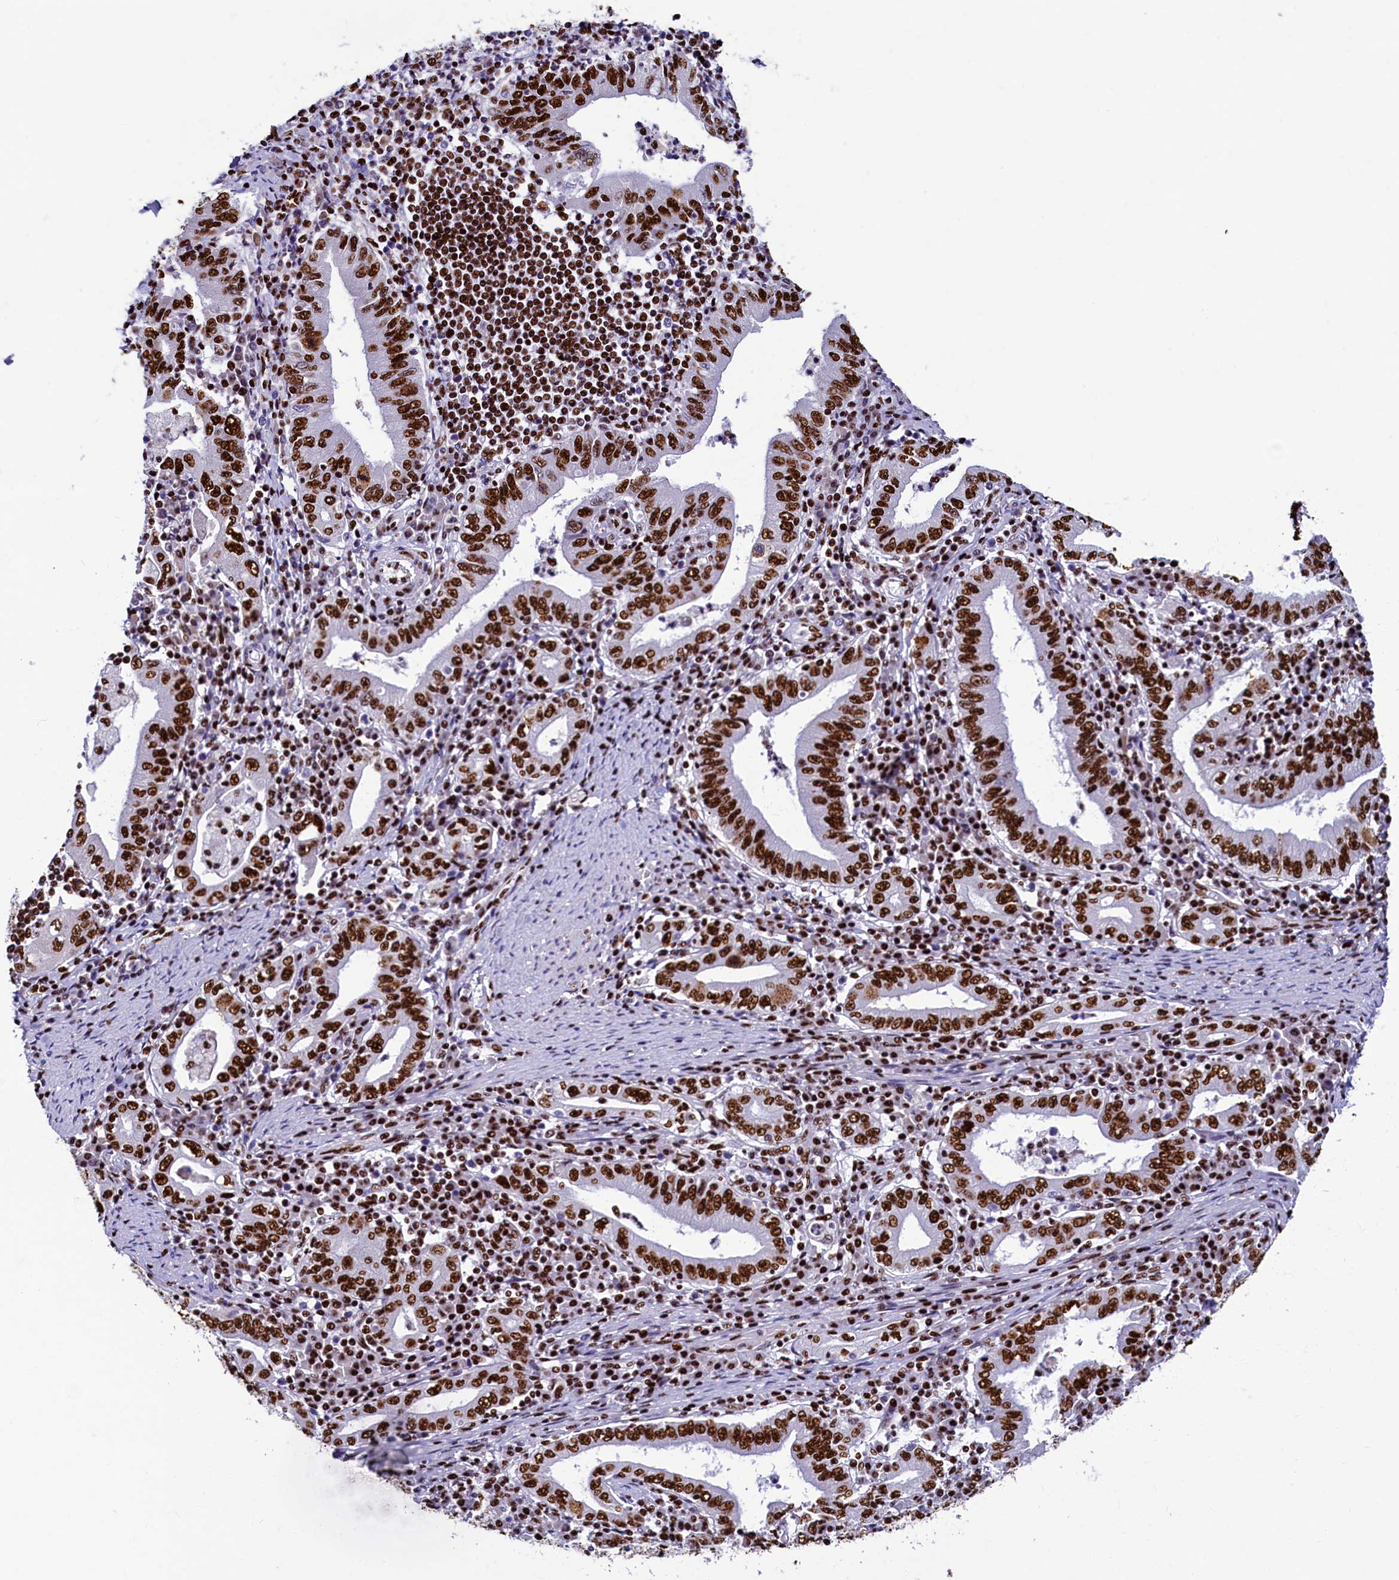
{"staining": {"intensity": "strong", "quantity": ">75%", "location": "nuclear"}, "tissue": "stomach cancer", "cell_type": "Tumor cells", "image_type": "cancer", "snomed": [{"axis": "morphology", "description": "Normal tissue, NOS"}, {"axis": "morphology", "description": "Adenocarcinoma, NOS"}, {"axis": "topography", "description": "Esophagus"}, {"axis": "topography", "description": "Stomach, upper"}, {"axis": "topography", "description": "Peripheral nerve tissue"}], "caption": "An immunohistochemistry (IHC) image of tumor tissue is shown. Protein staining in brown shows strong nuclear positivity in stomach cancer (adenocarcinoma) within tumor cells.", "gene": "SRRM2", "patient": {"sex": "male", "age": 62}}